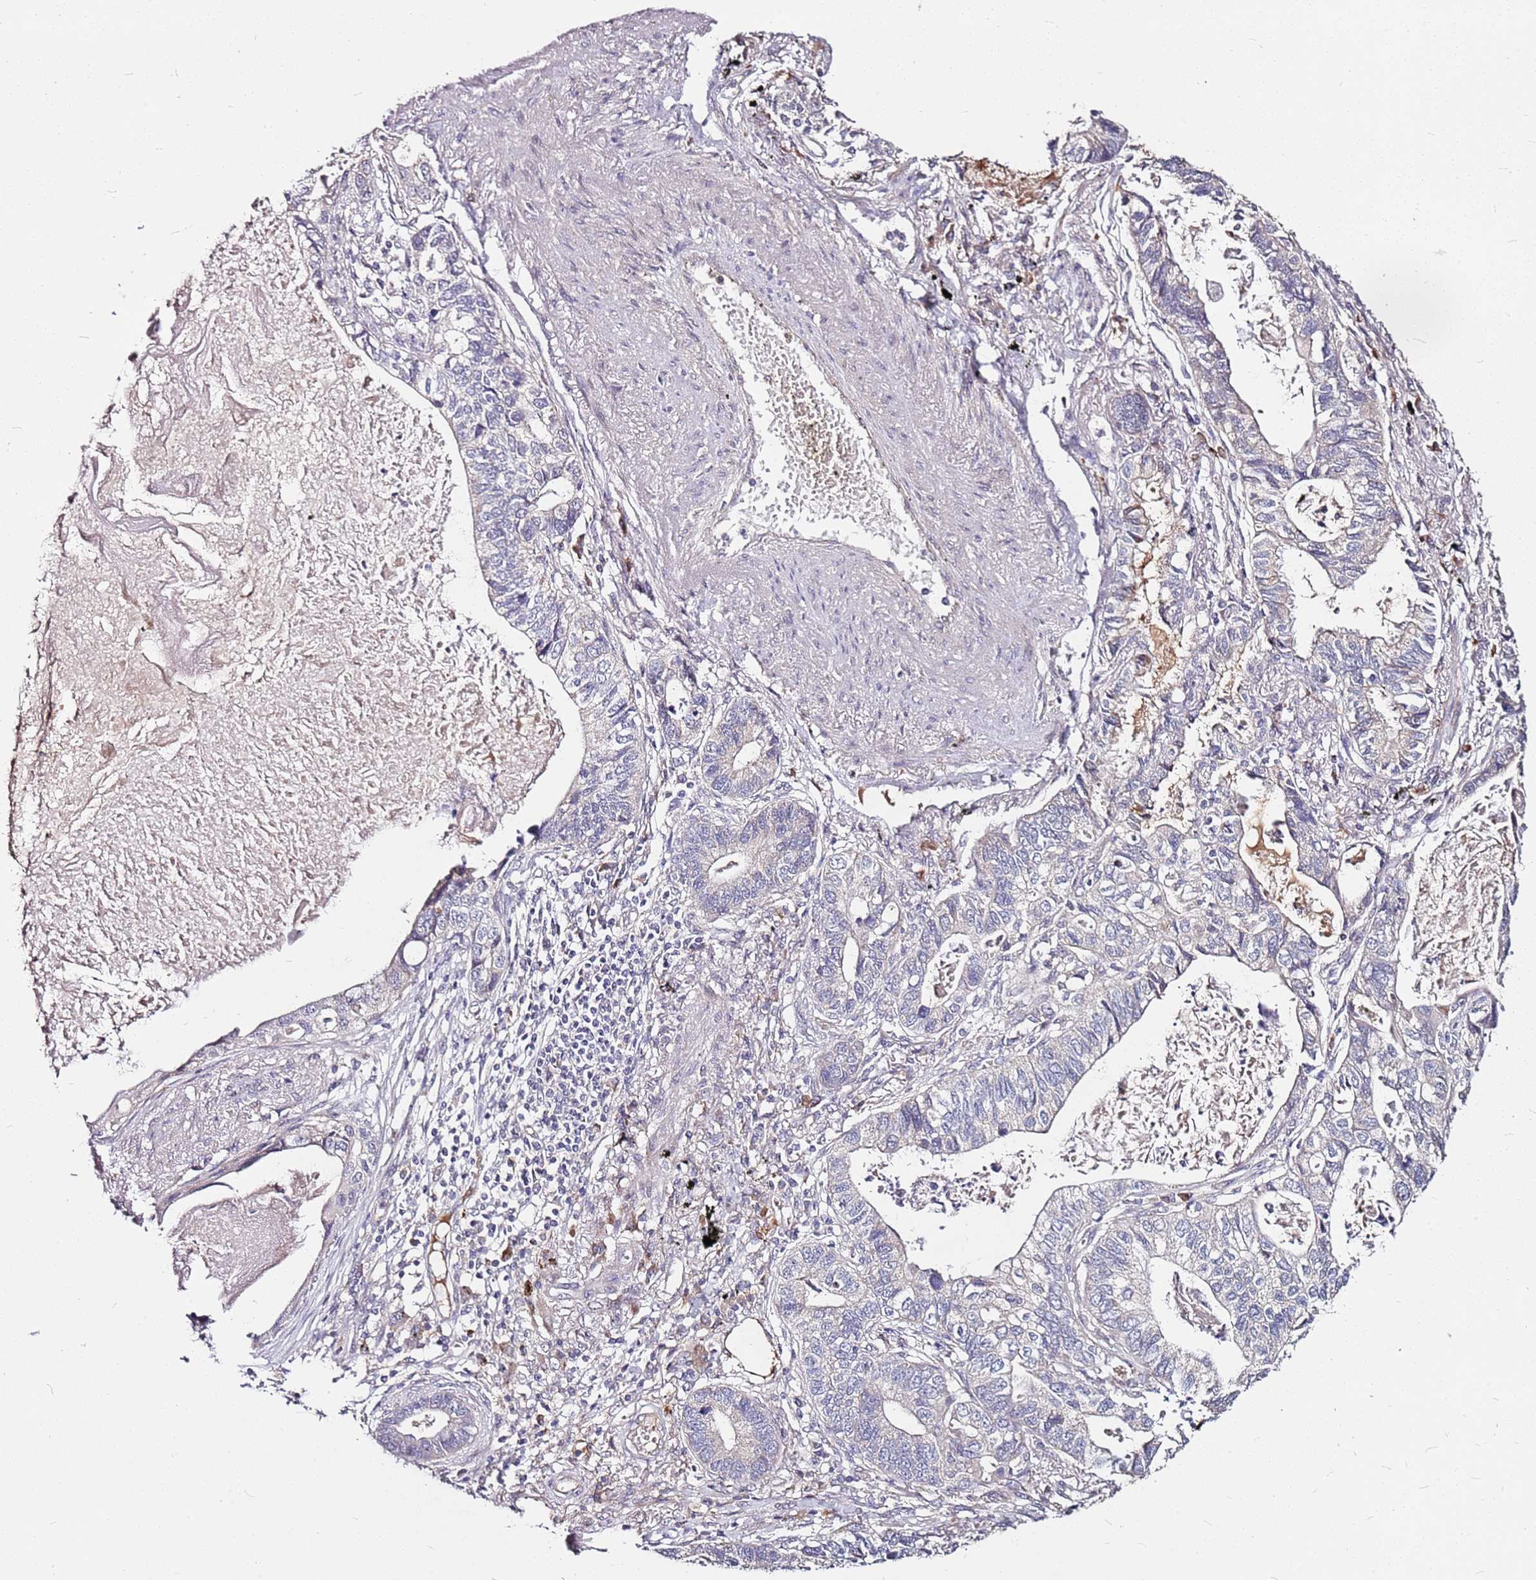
{"staining": {"intensity": "negative", "quantity": "none", "location": "none"}, "tissue": "lung cancer", "cell_type": "Tumor cells", "image_type": "cancer", "snomed": [{"axis": "morphology", "description": "Adenocarcinoma, NOS"}, {"axis": "topography", "description": "Lung"}], "caption": "DAB (3,3'-diaminobenzidine) immunohistochemical staining of human adenocarcinoma (lung) displays no significant staining in tumor cells.", "gene": "DCDC2C", "patient": {"sex": "male", "age": 67}}